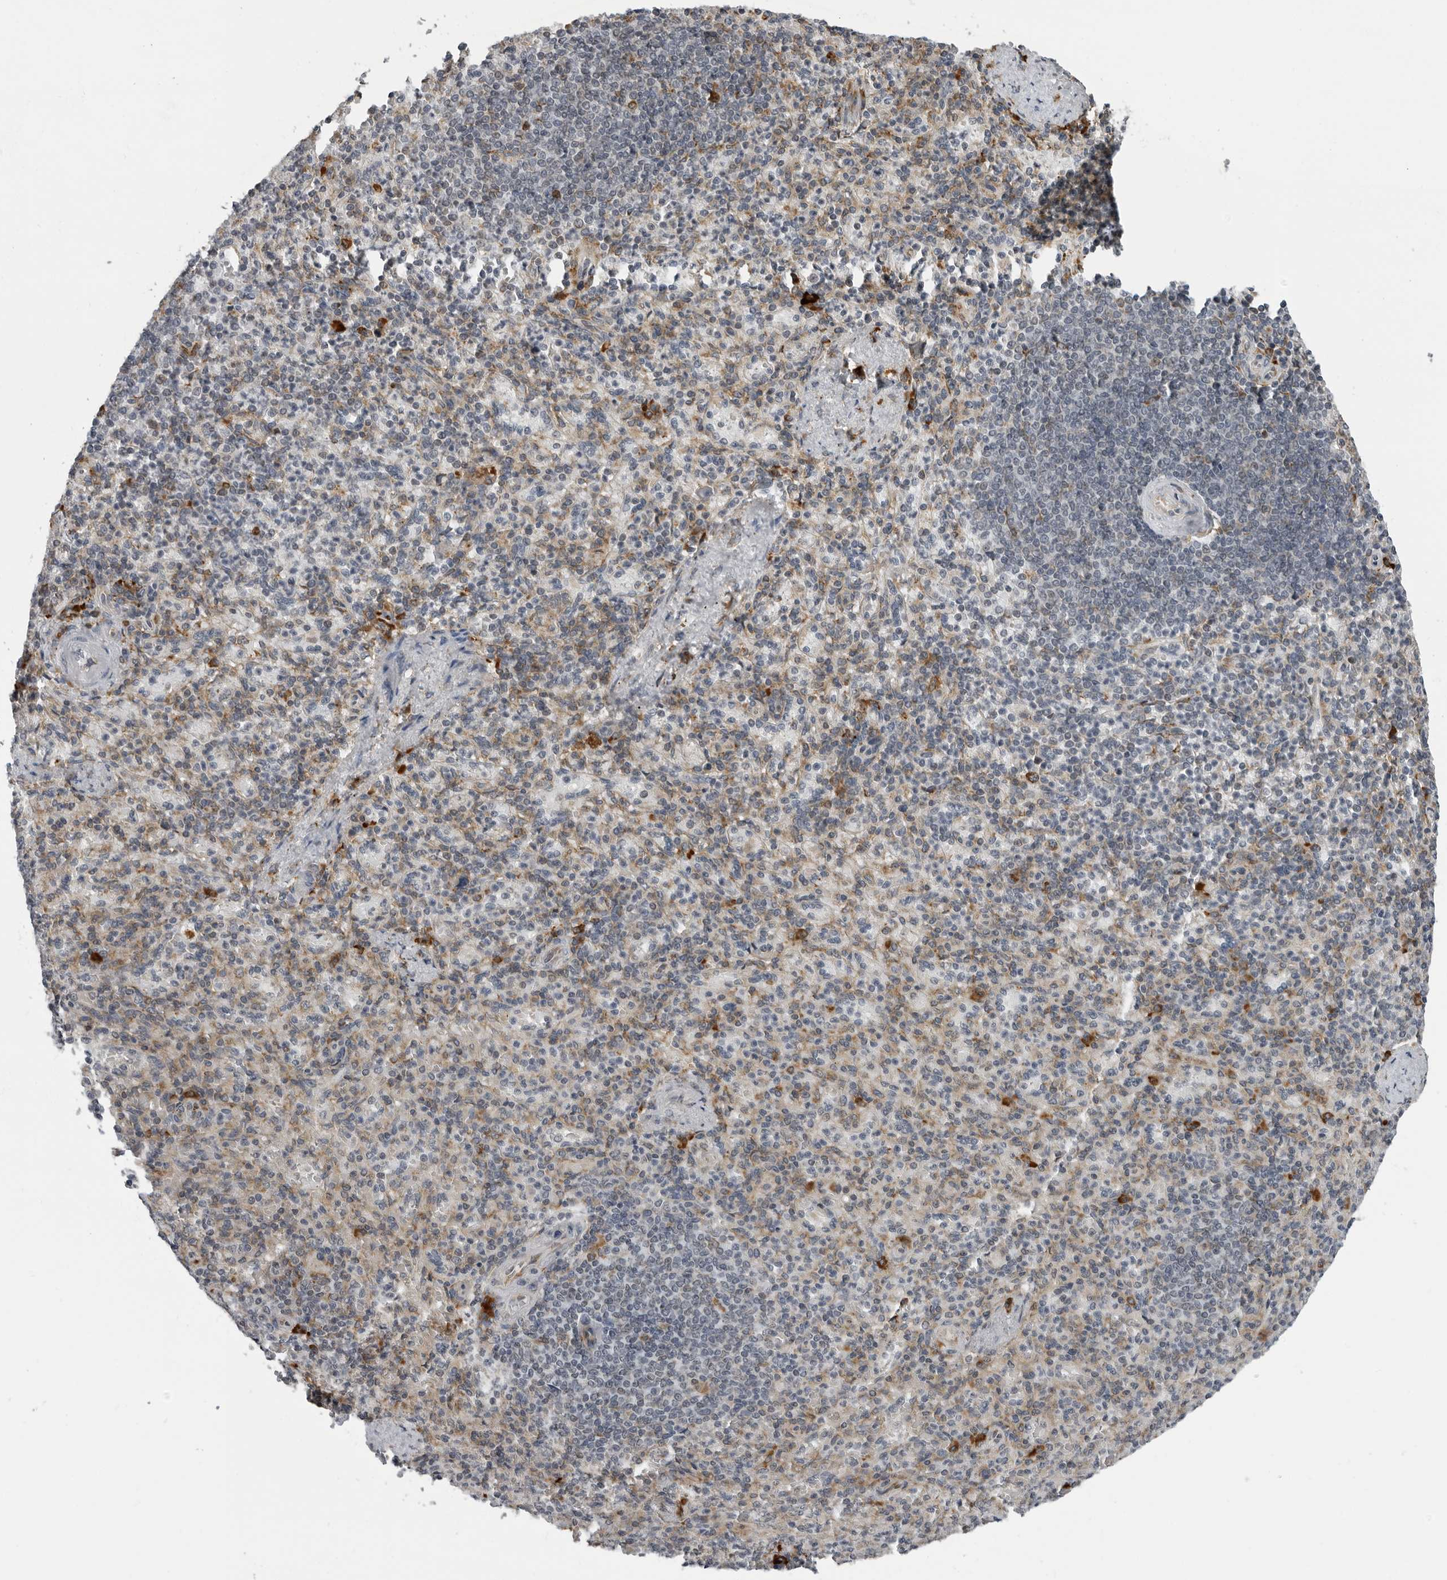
{"staining": {"intensity": "negative", "quantity": "none", "location": "none"}, "tissue": "spleen", "cell_type": "Cells in red pulp", "image_type": "normal", "snomed": [{"axis": "morphology", "description": "Normal tissue, NOS"}, {"axis": "topography", "description": "Spleen"}], "caption": "This micrograph is of normal spleen stained with immunohistochemistry (IHC) to label a protein in brown with the nuclei are counter-stained blue. There is no expression in cells in red pulp.", "gene": "ALPK2", "patient": {"sex": "female", "age": 74}}